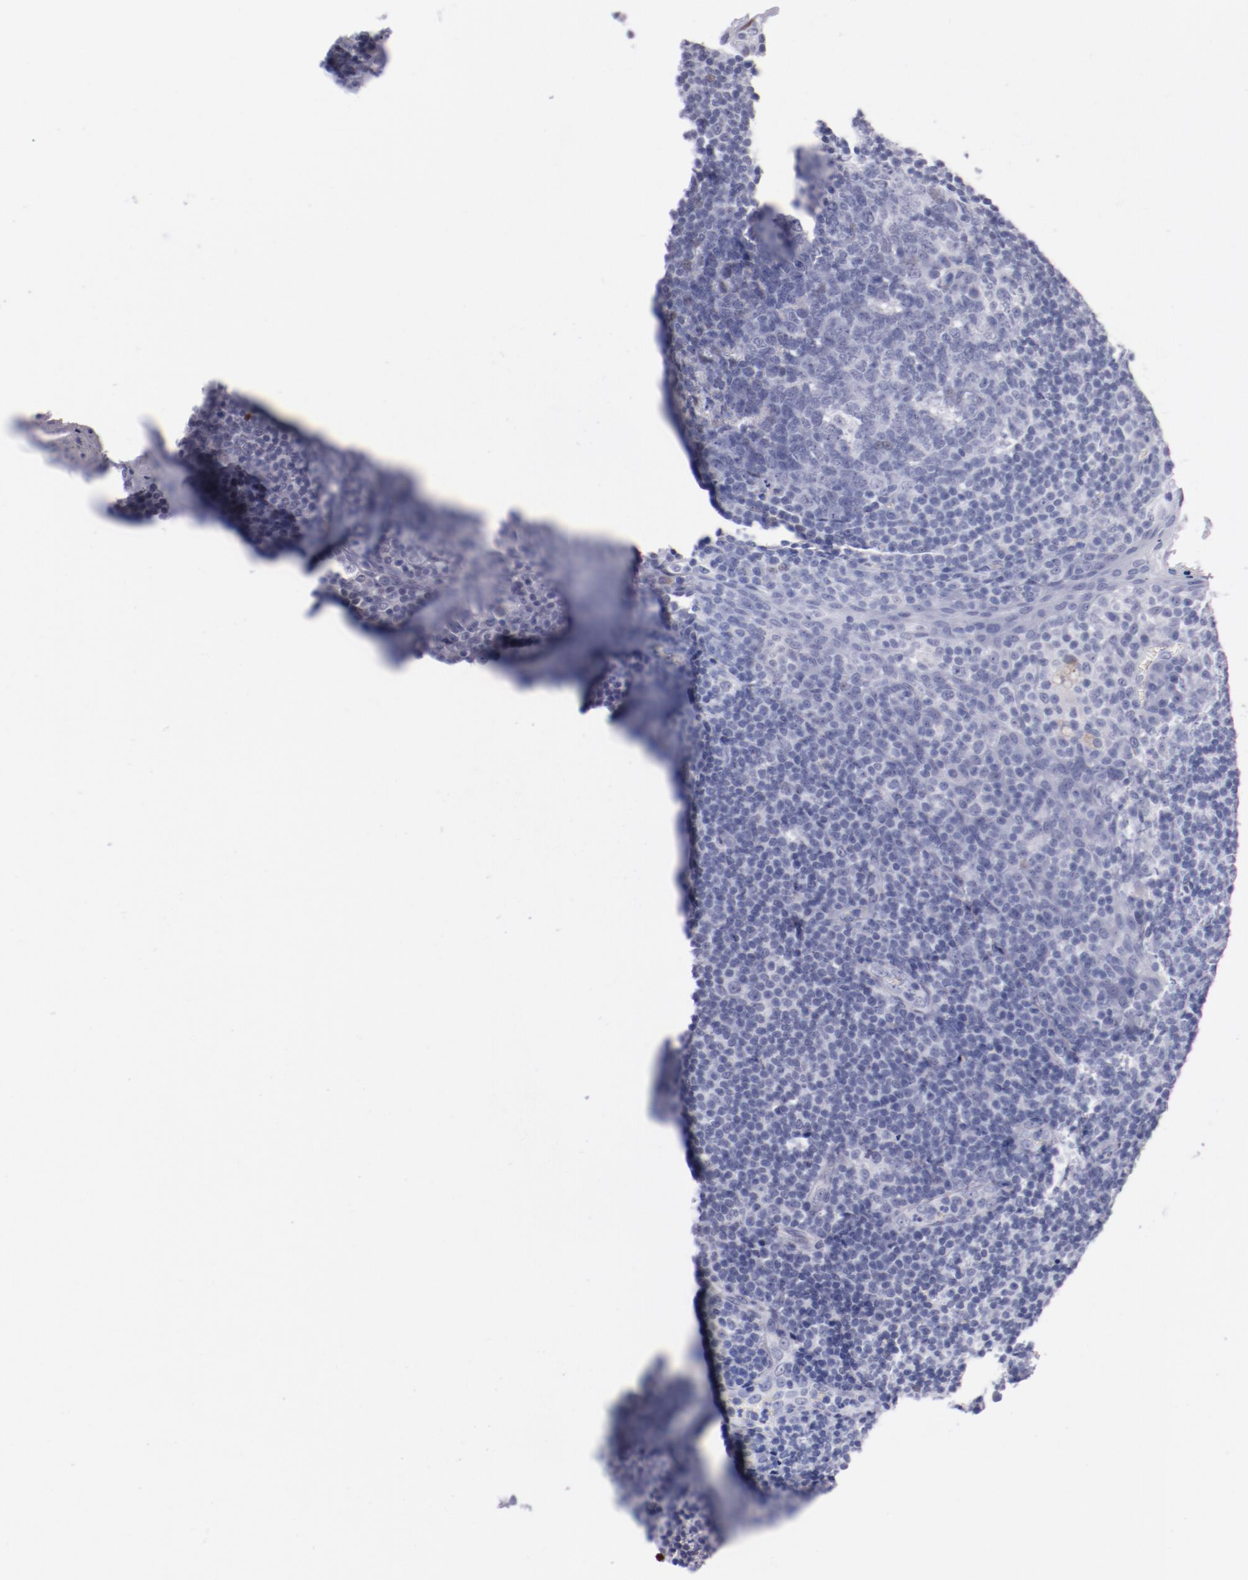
{"staining": {"intensity": "negative", "quantity": "none", "location": "none"}, "tissue": "tonsil", "cell_type": "Germinal center cells", "image_type": "normal", "snomed": [{"axis": "morphology", "description": "Normal tissue, NOS"}, {"axis": "topography", "description": "Tonsil"}], "caption": "Immunohistochemistry of benign human tonsil exhibits no staining in germinal center cells.", "gene": "HNF1B", "patient": {"sex": "male", "age": 31}}